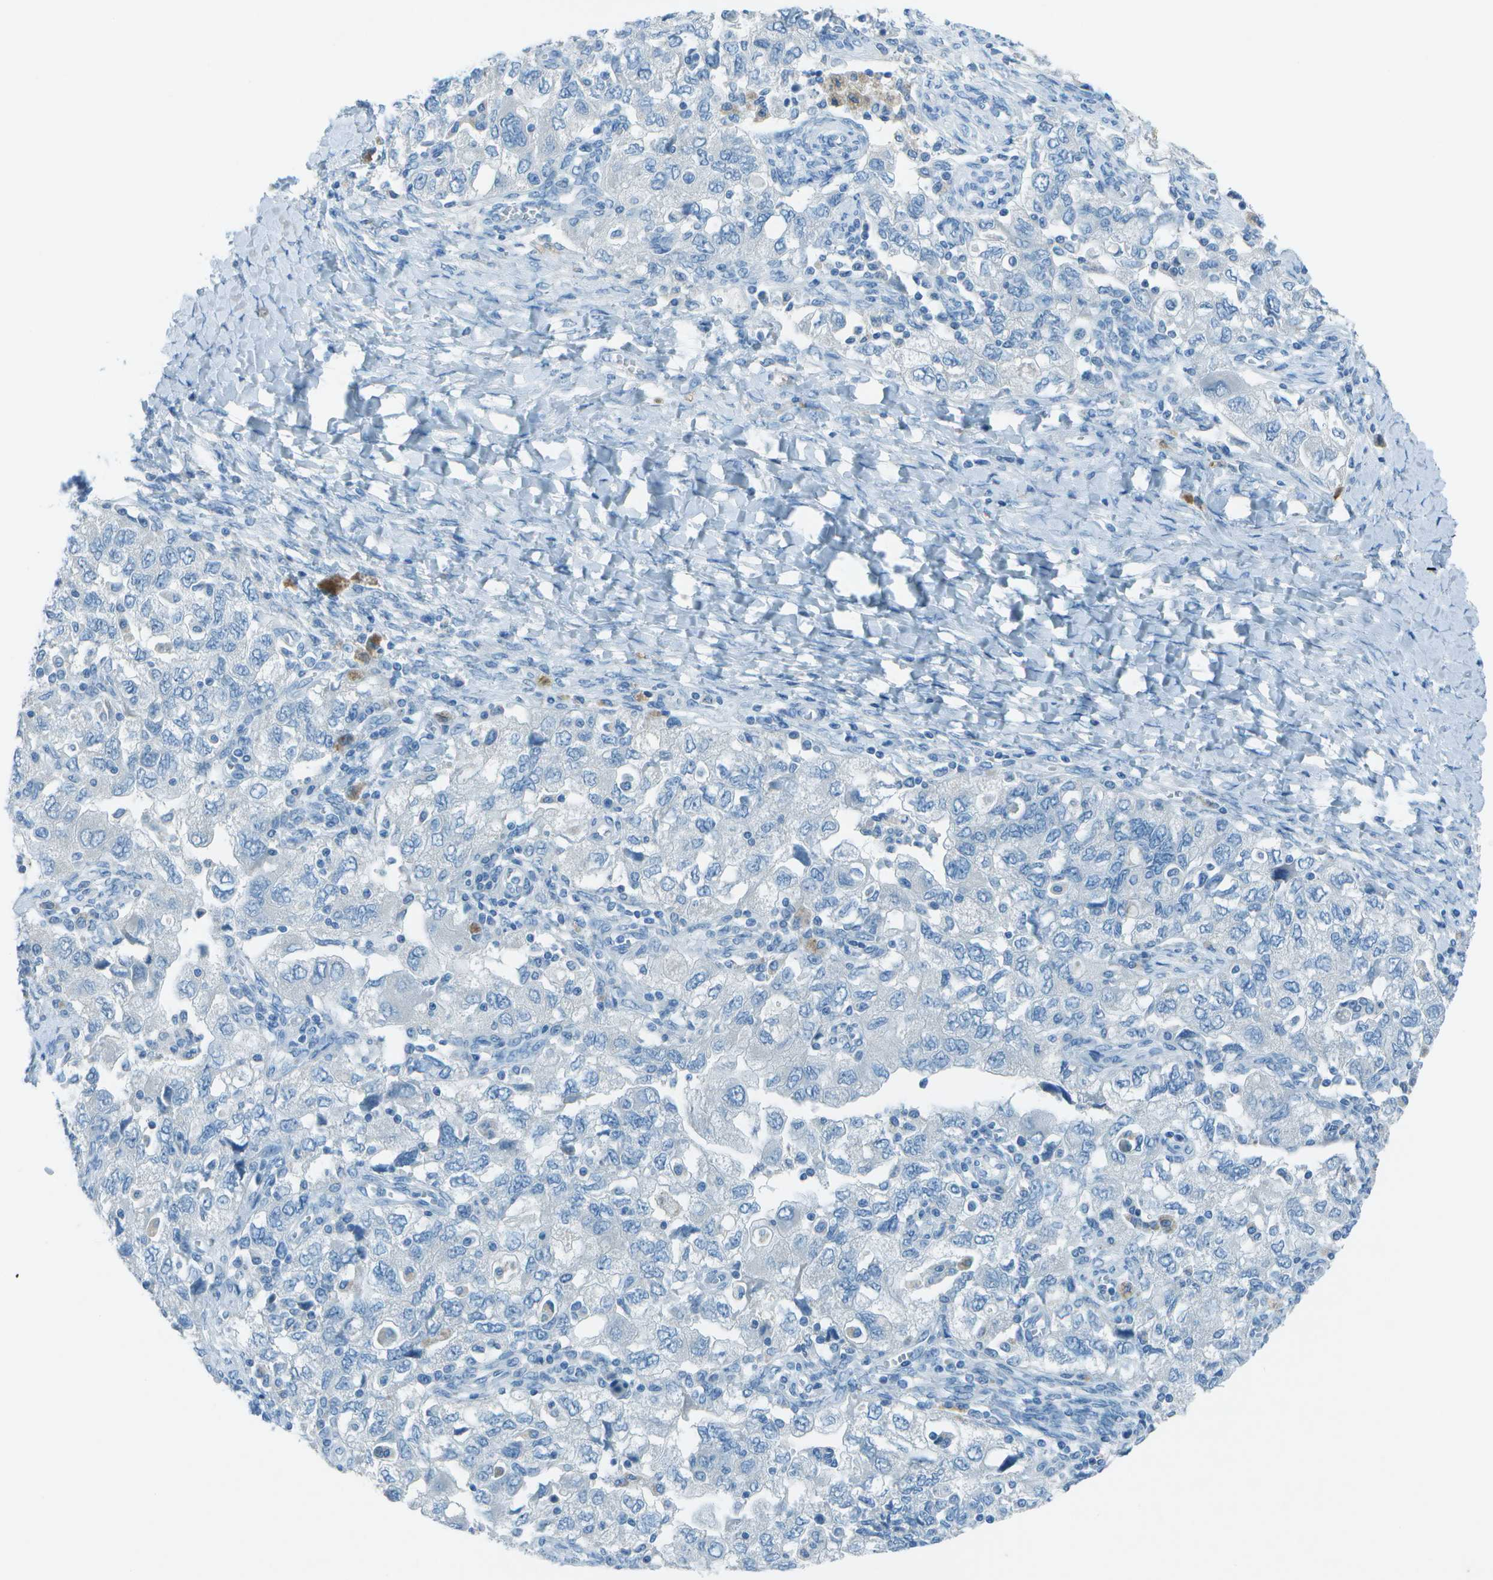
{"staining": {"intensity": "negative", "quantity": "none", "location": "none"}, "tissue": "ovarian cancer", "cell_type": "Tumor cells", "image_type": "cancer", "snomed": [{"axis": "morphology", "description": "Carcinoma, NOS"}, {"axis": "morphology", "description": "Cystadenocarcinoma, serous, NOS"}, {"axis": "topography", "description": "Ovary"}], "caption": "Ovarian carcinoma was stained to show a protein in brown. There is no significant staining in tumor cells.", "gene": "FGF1", "patient": {"sex": "female", "age": 69}}